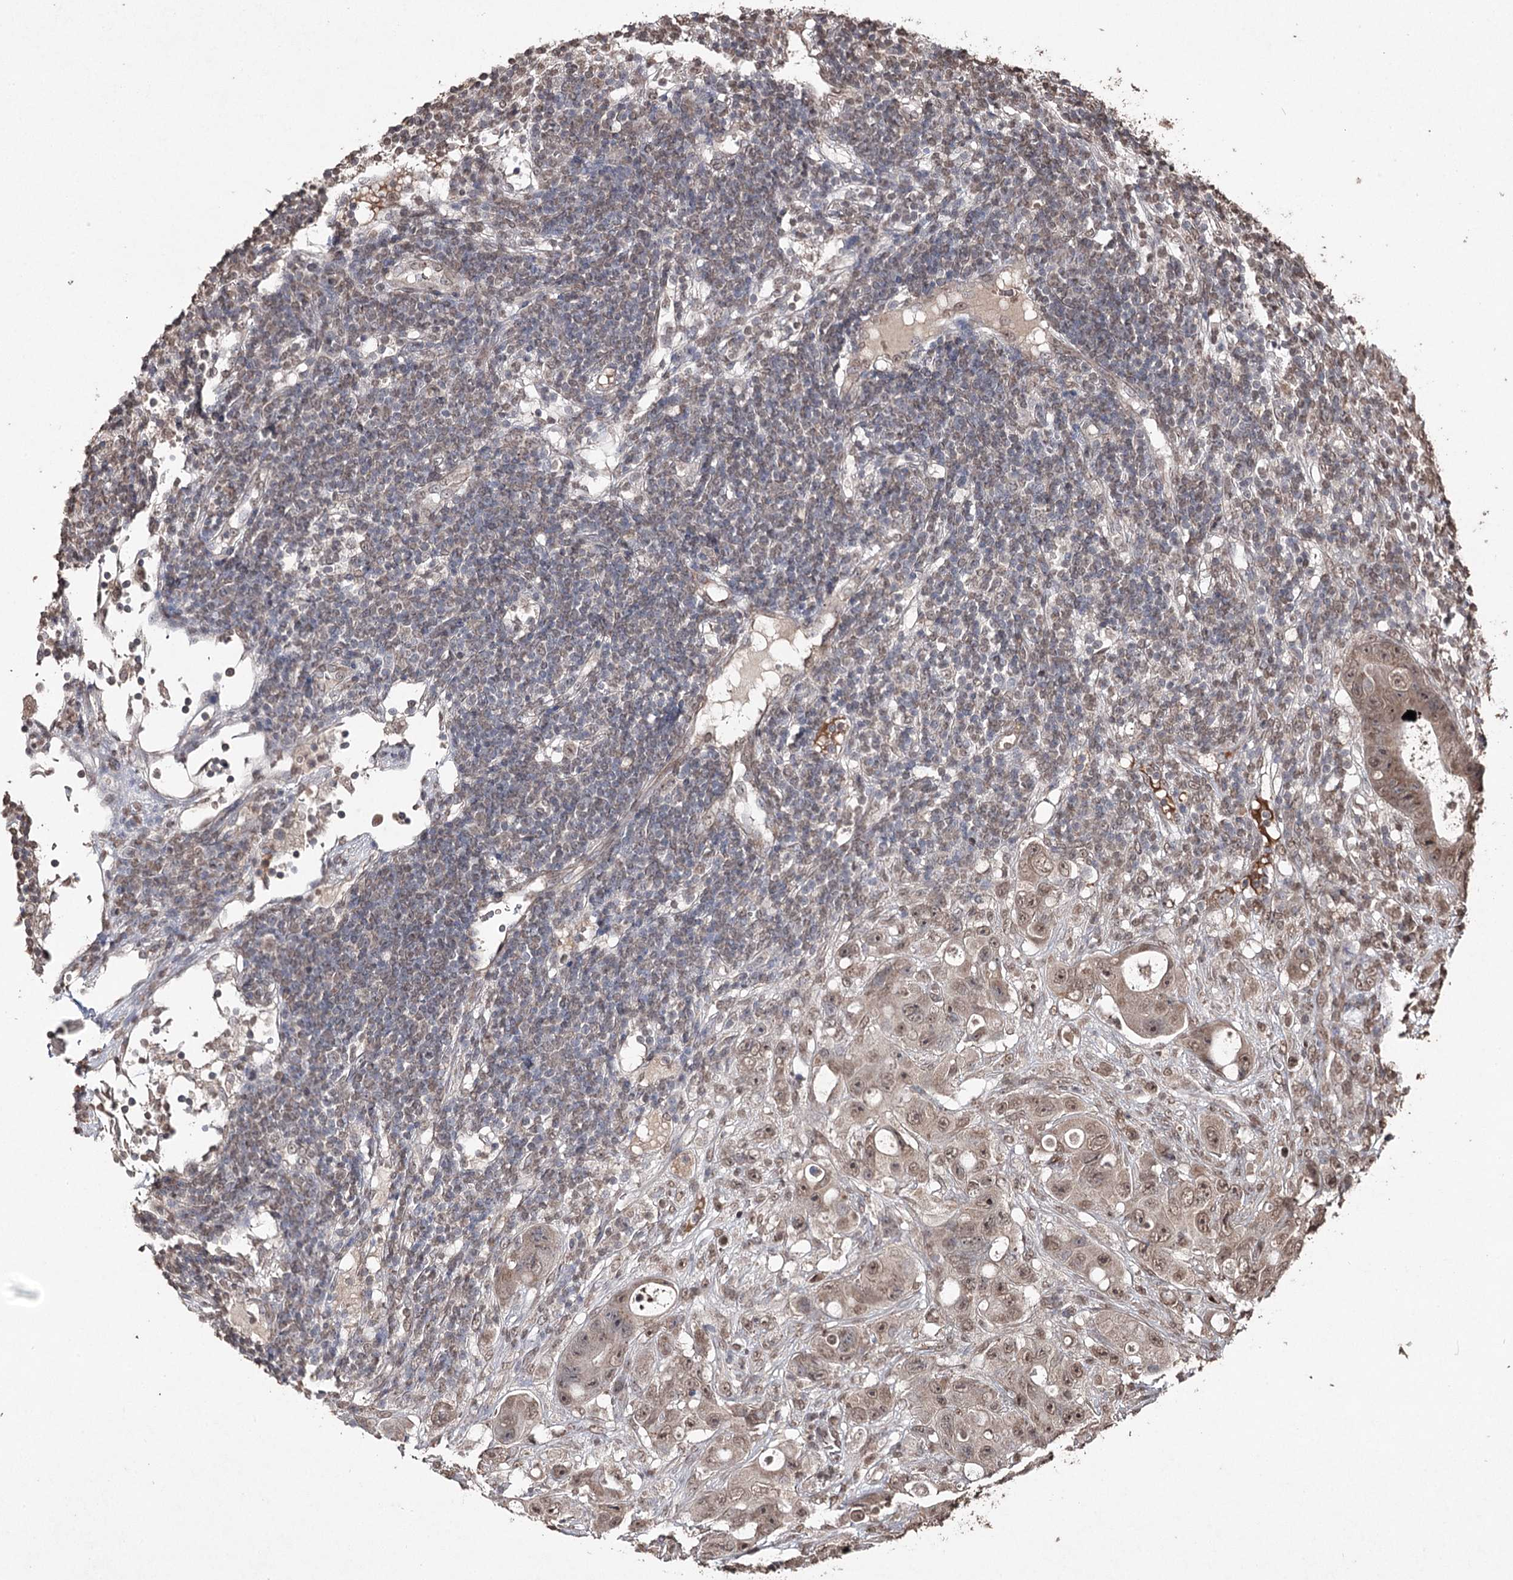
{"staining": {"intensity": "moderate", "quantity": ">75%", "location": "nuclear"}, "tissue": "colorectal cancer", "cell_type": "Tumor cells", "image_type": "cancer", "snomed": [{"axis": "morphology", "description": "Adenocarcinoma, NOS"}, {"axis": "topography", "description": "Colon"}], "caption": "Human colorectal cancer stained with a protein marker shows moderate staining in tumor cells.", "gene": "ATG14", "patient": {"sex": "female", "age": 46}}